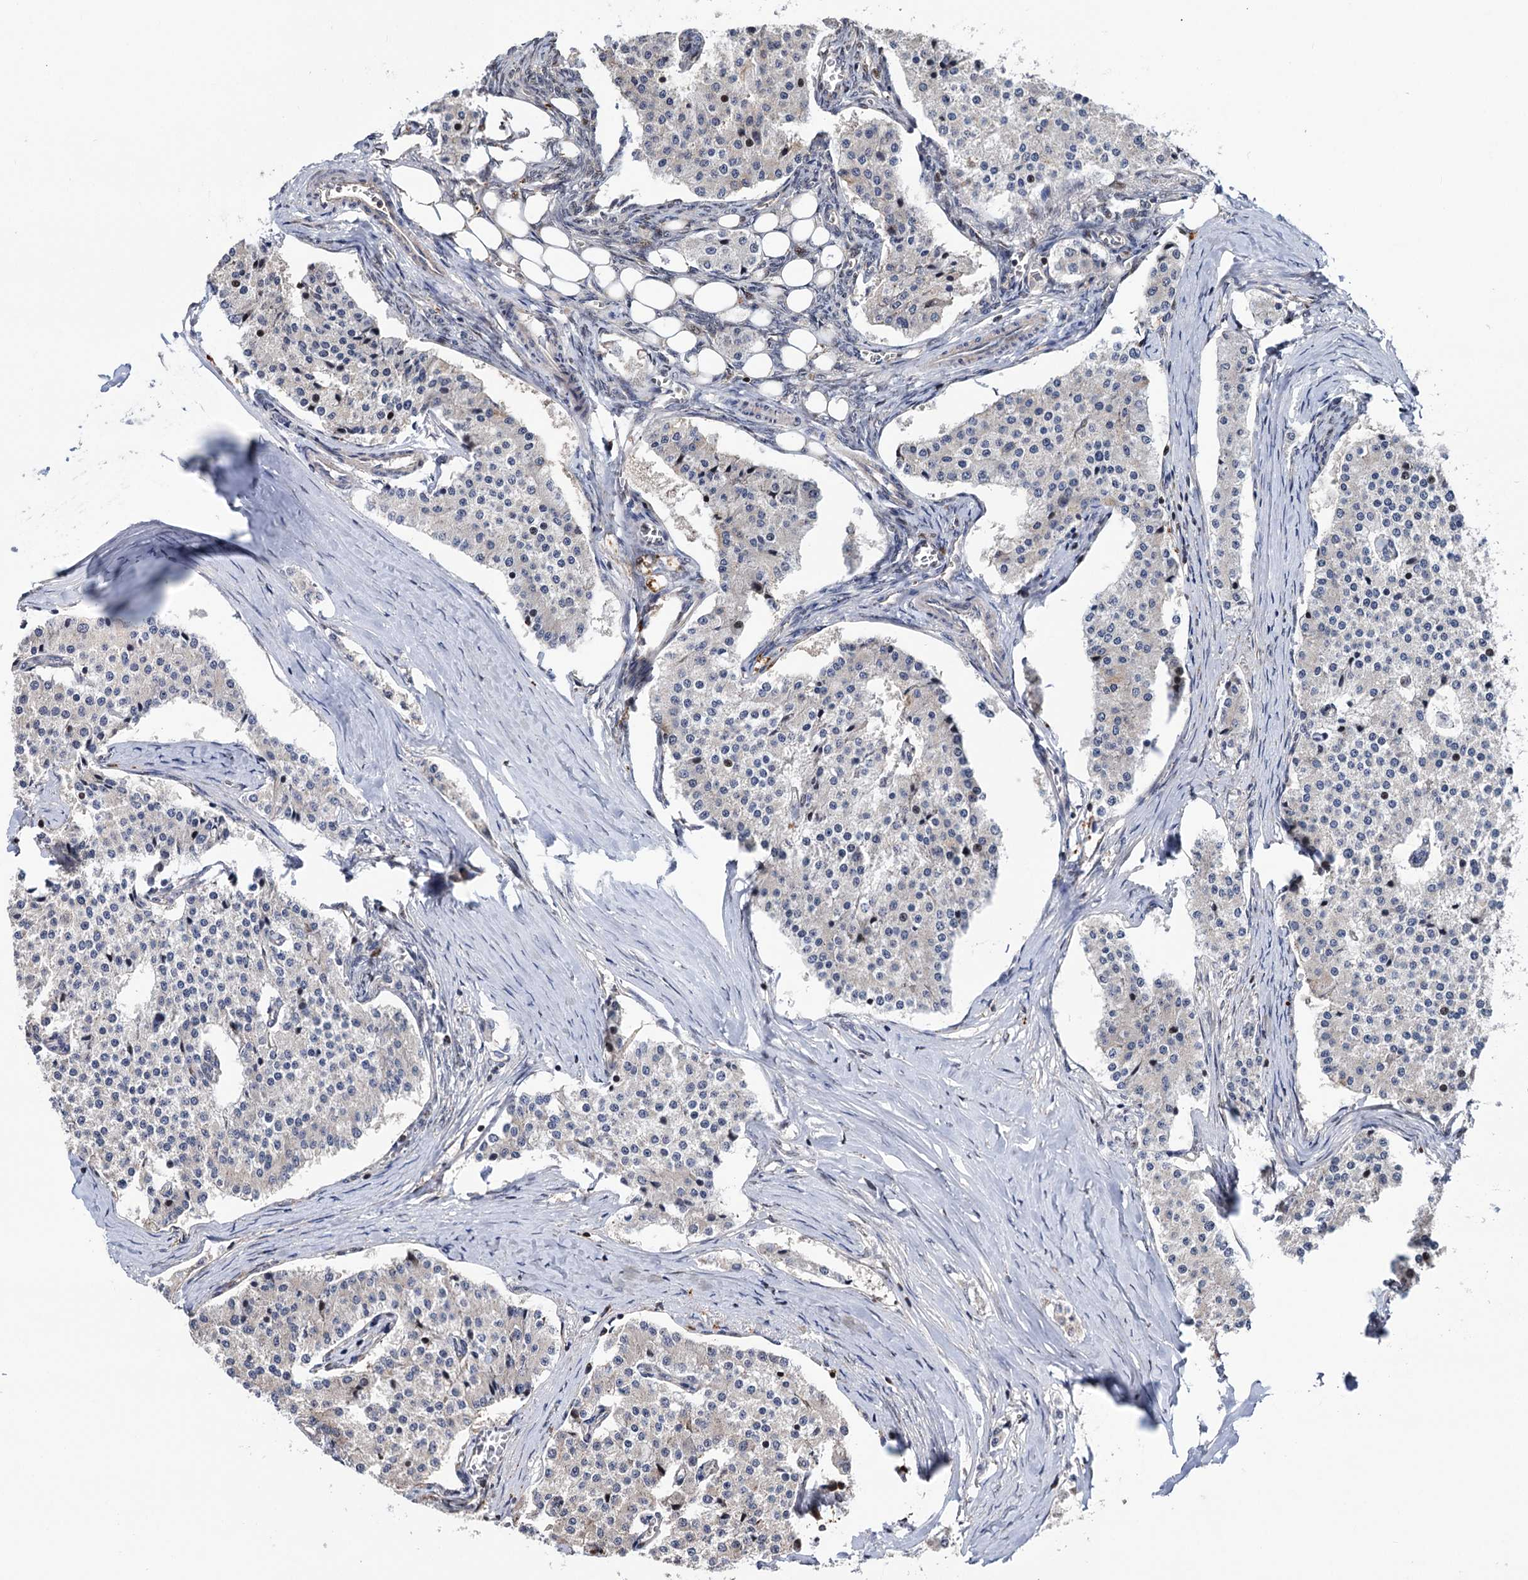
{"staining": {"intensity": "negative", "quantity": "none", "location": "none"}, "tissue": "carcinoid", "cell_type": "Tumor cells", "image_type": "cancer", "snomed": [{"axis": "morphology", "description": "Carcinoid, malignant, NOS"}, {"axis": "topography", "description": "Colon"}], "caption": "Immunohistochemistry (IHC) micrograph of human carcinoid (malignant) stained for a protein (brown), which shows no staining in tumor cells.", "gene": "UBR1", "patient": {"sex": "female", "age": 52}}